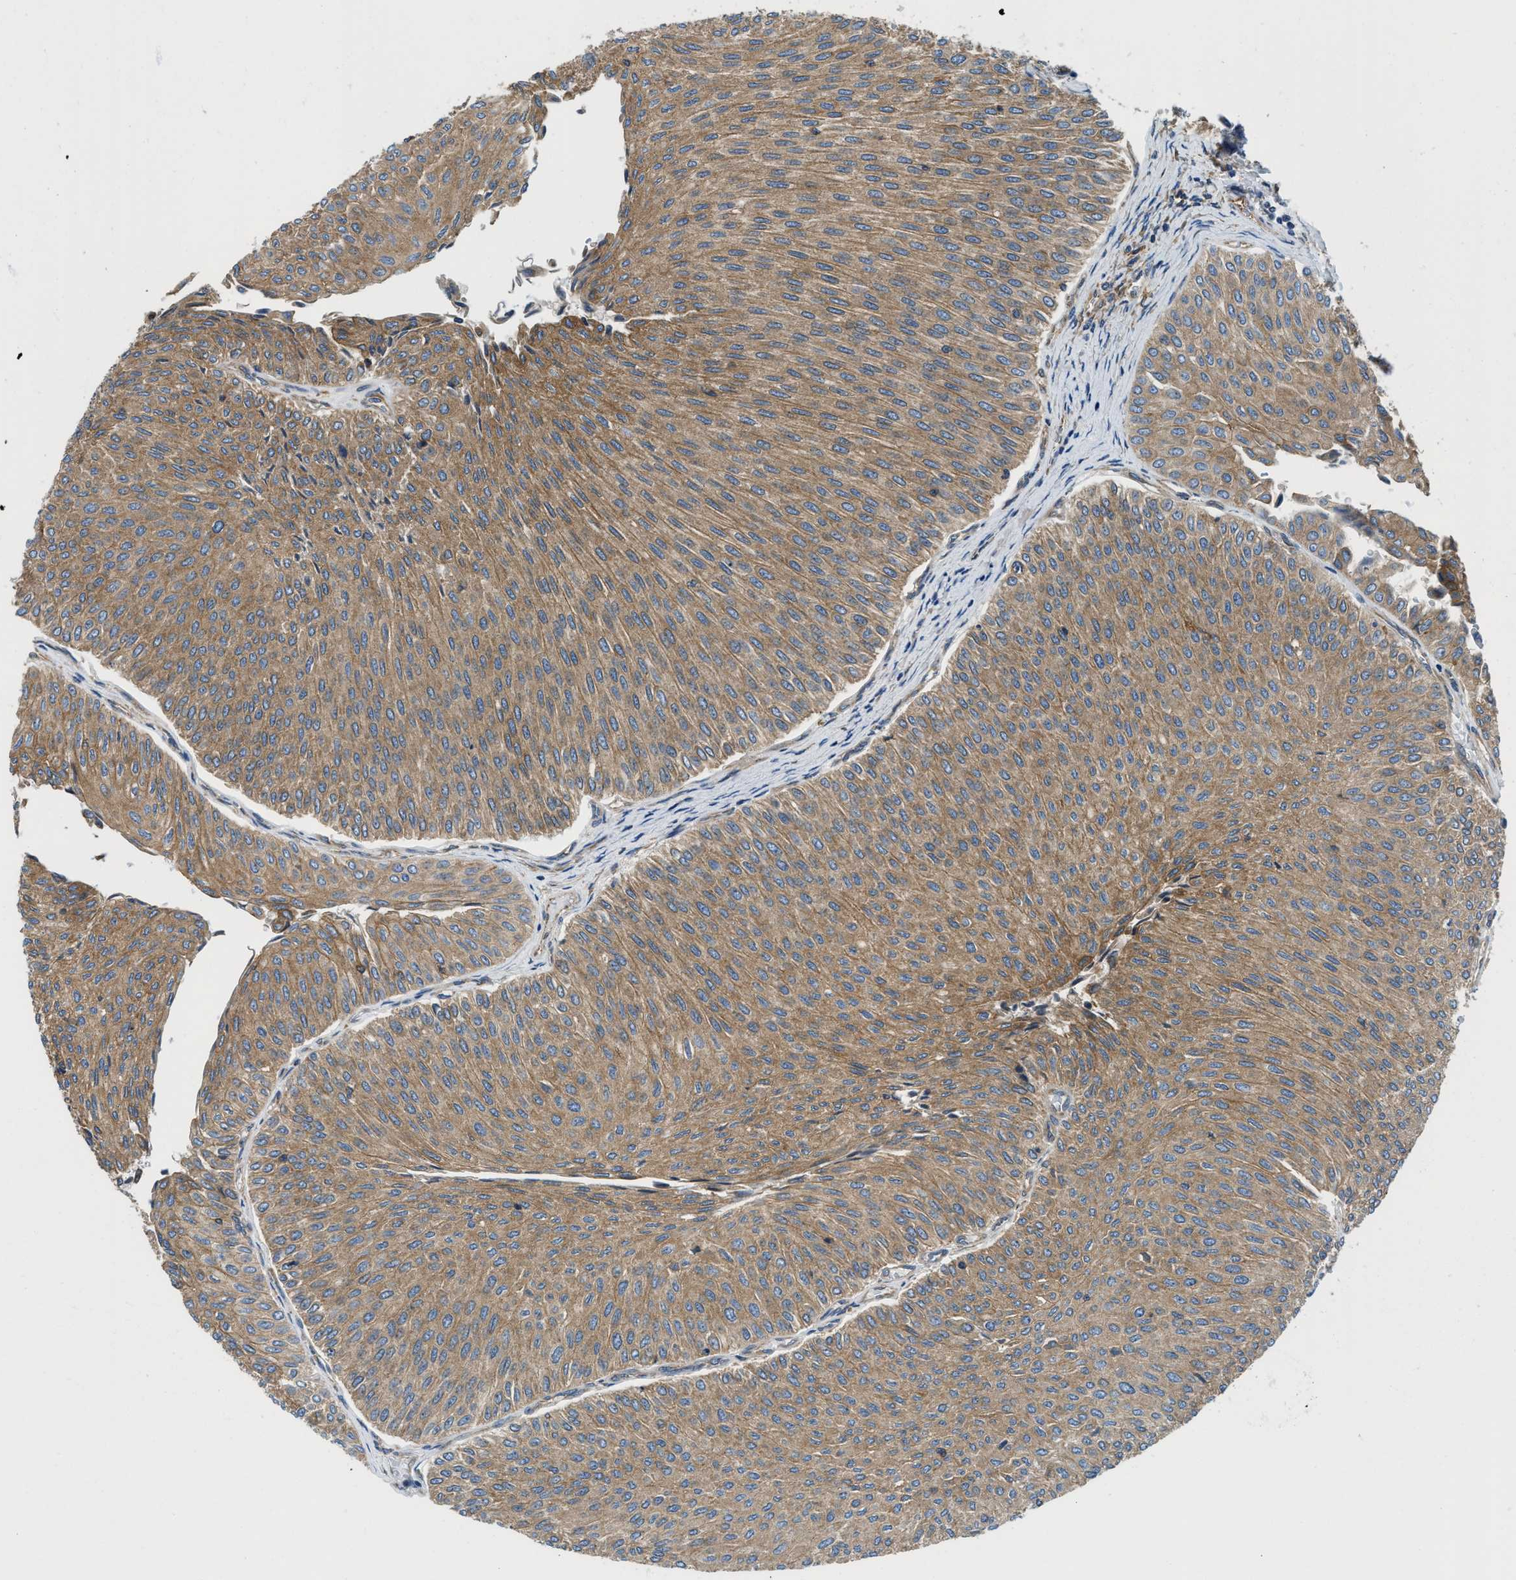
{"staining": {"intensity": "moderate", "quantity": ">75%", "location": "cytoplasmic/membranous"}, "tissue": "urothelial cancer", "cell_type": "Tumor cells", "image_type": "cancer", "snomed": [{"axis": "morphology", "description": "Urothelial carcinoma, Low grade"}, {"axis": "topography", "description": "Urinary bladder"}], "caption": "A brown stain shows moderate cytoplasmic/membranous staining of a protein in urothelial carcinoma (low-grade) tumor cells. (DAB (3,3'-diaminobenzidine) = brown stain, brightfield microscopy at high magnification).", "gene": "HSD17B12", "patient": {"sex": "male", "age": 78}}